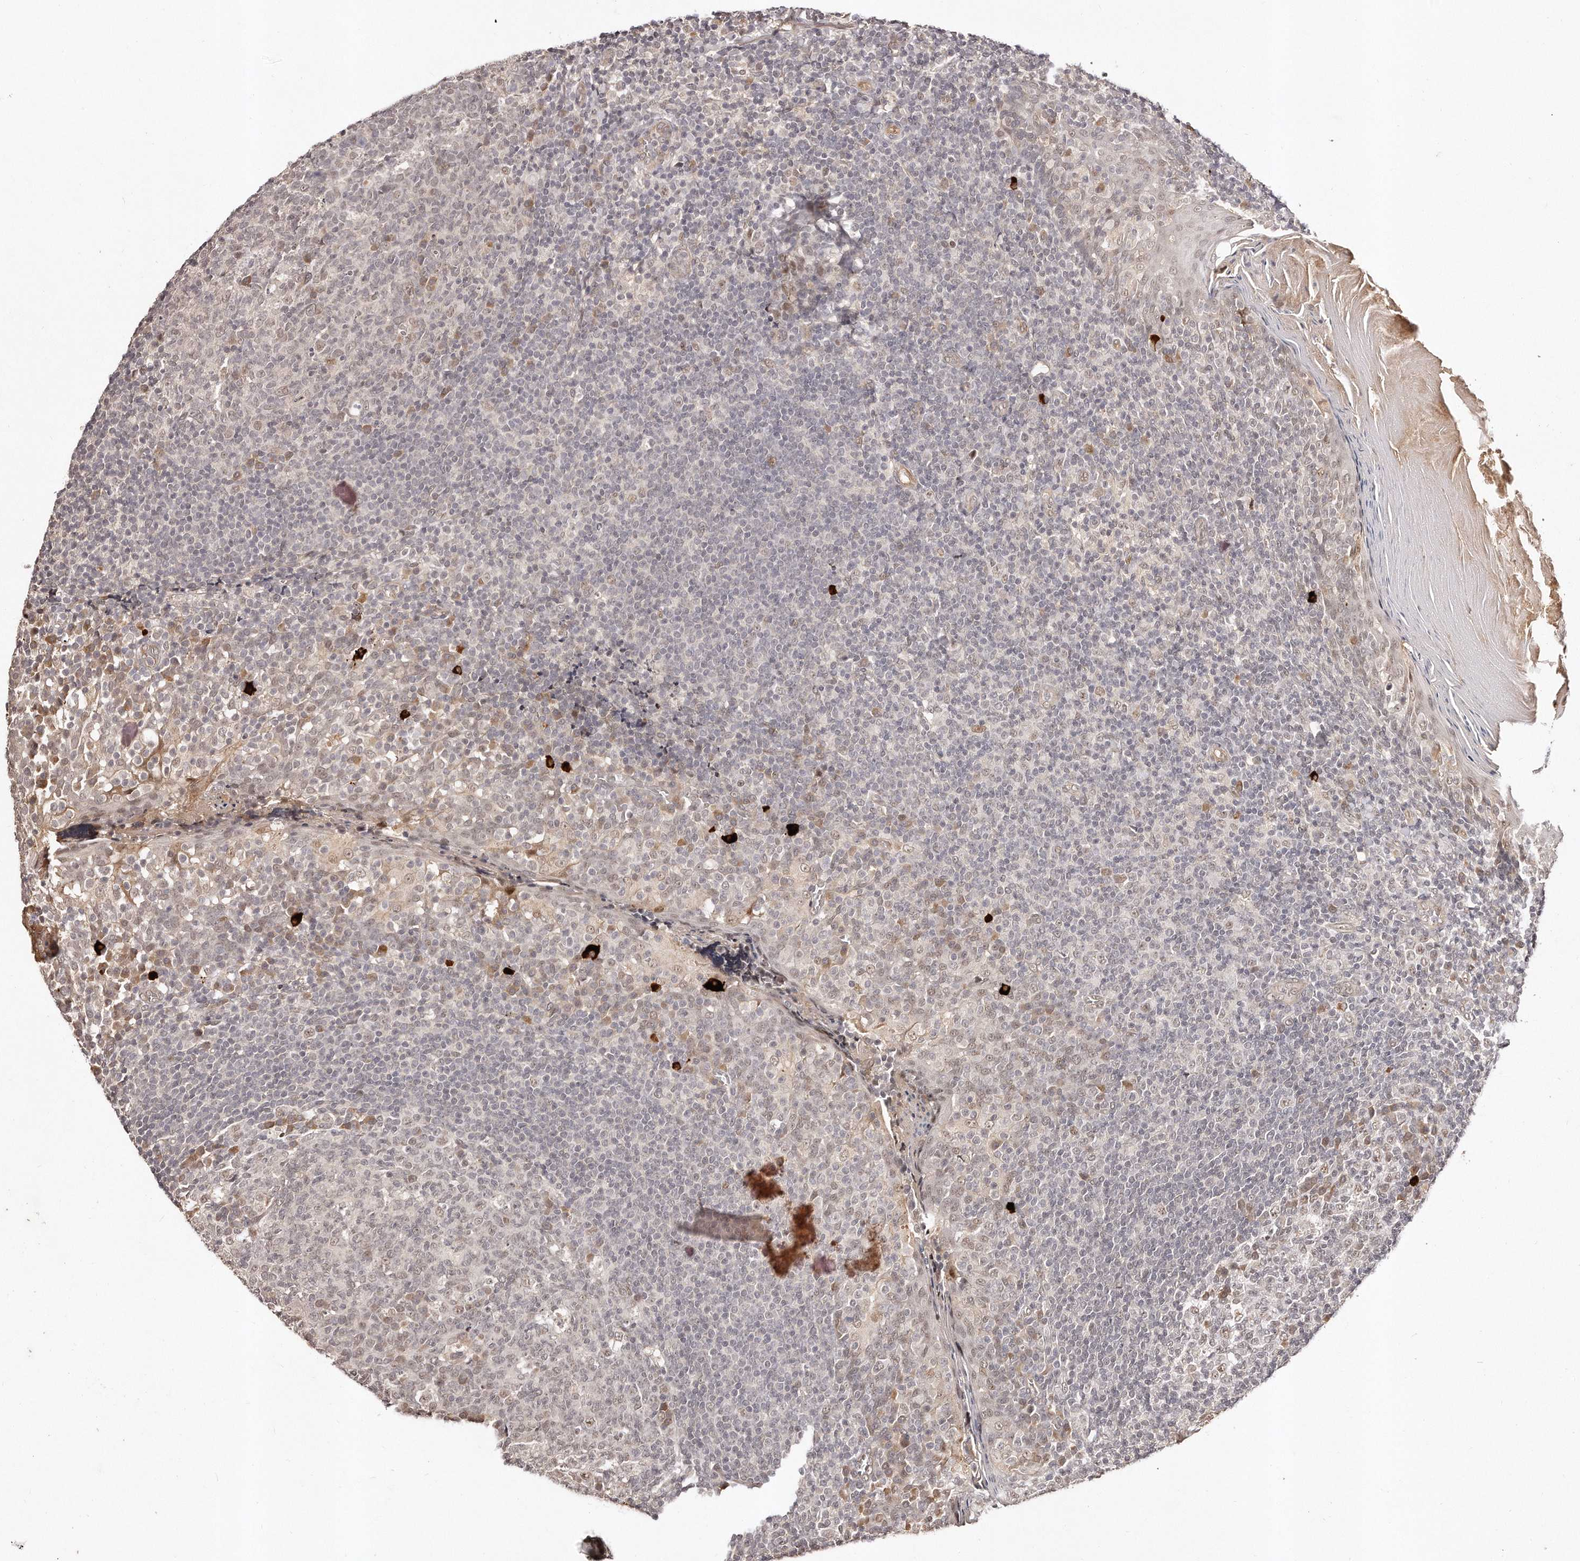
{"staining": {"intensity": "moderate", "quantity": "25%-75%", "location": "nuclear"}, "tissue": "tonsil", "cell_type": "Germinal center cells", "image_type": "normal", "snomed": [{"axis": "morphology", "description": "Normal tissue, NOS"}, {"axis": "topography", "description": "Tonsil"}], "caption": "A photomicrograph showing moderate nuclear staining in approximately 25%-75% of germinal center cells in normal tonsil, as visualized by brown immunohistochemical staining.", "gene": "SOX4", "patient": {"sex": "female", "age": 19}}